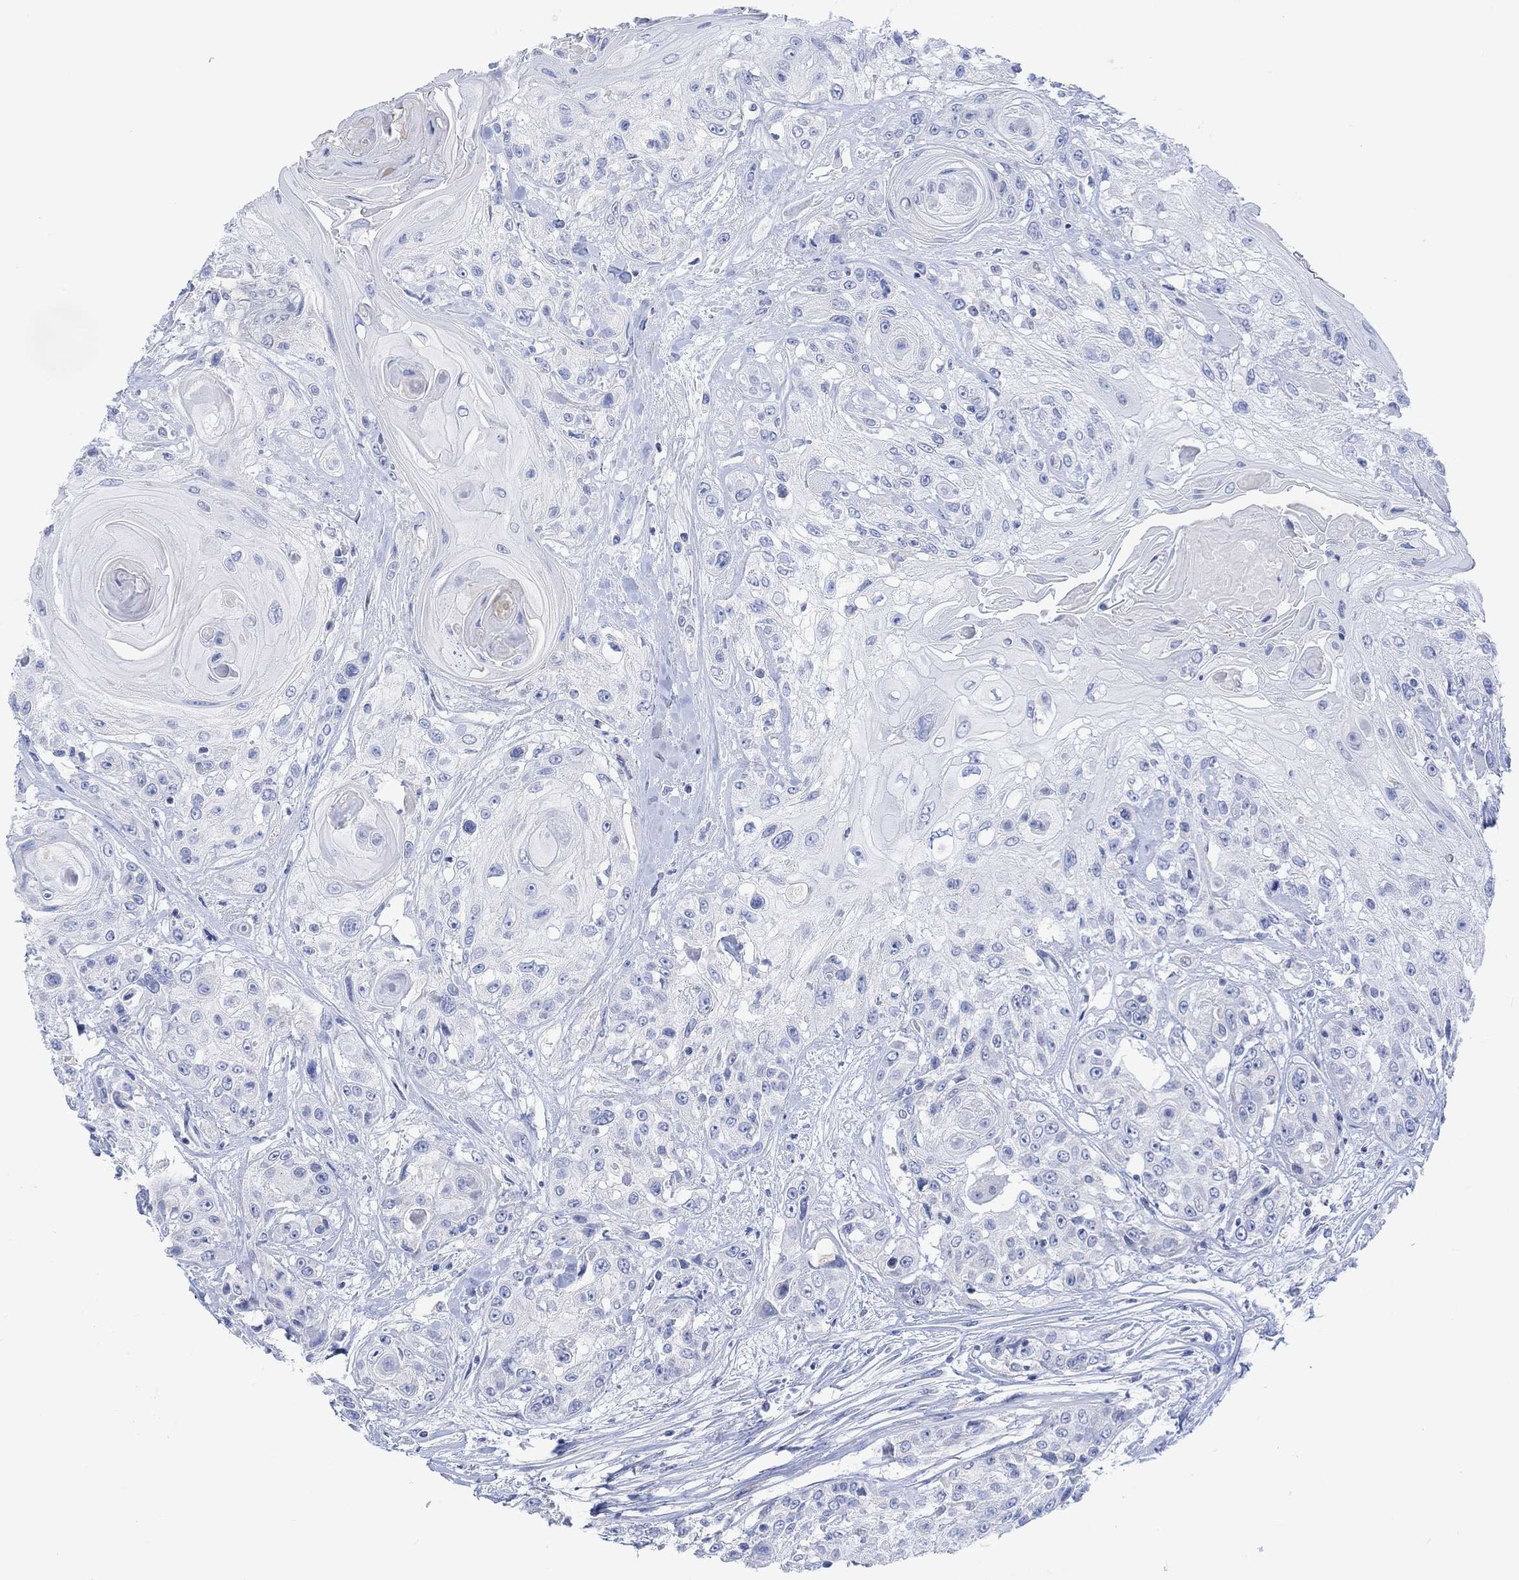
{"staining": {"intensity": "negative", "quantity": "none", "location": "none"}, "tissue": "head and neck cancer", "cell_type": "Tumor cells", "image_type": "cancer", "snomed": [{"axis": "morphology", "description": "Squamous cell carcinoma, NOS"}, {"axis": "topography", "description": "Head-Neck"}], "caption": "Immunohistochemical staining of squamous cell carcinoma (head and neck) displays no significant staining in tumor cells.", "gene": "CALCA", "patient": {"sex": "female", "age": 59}}